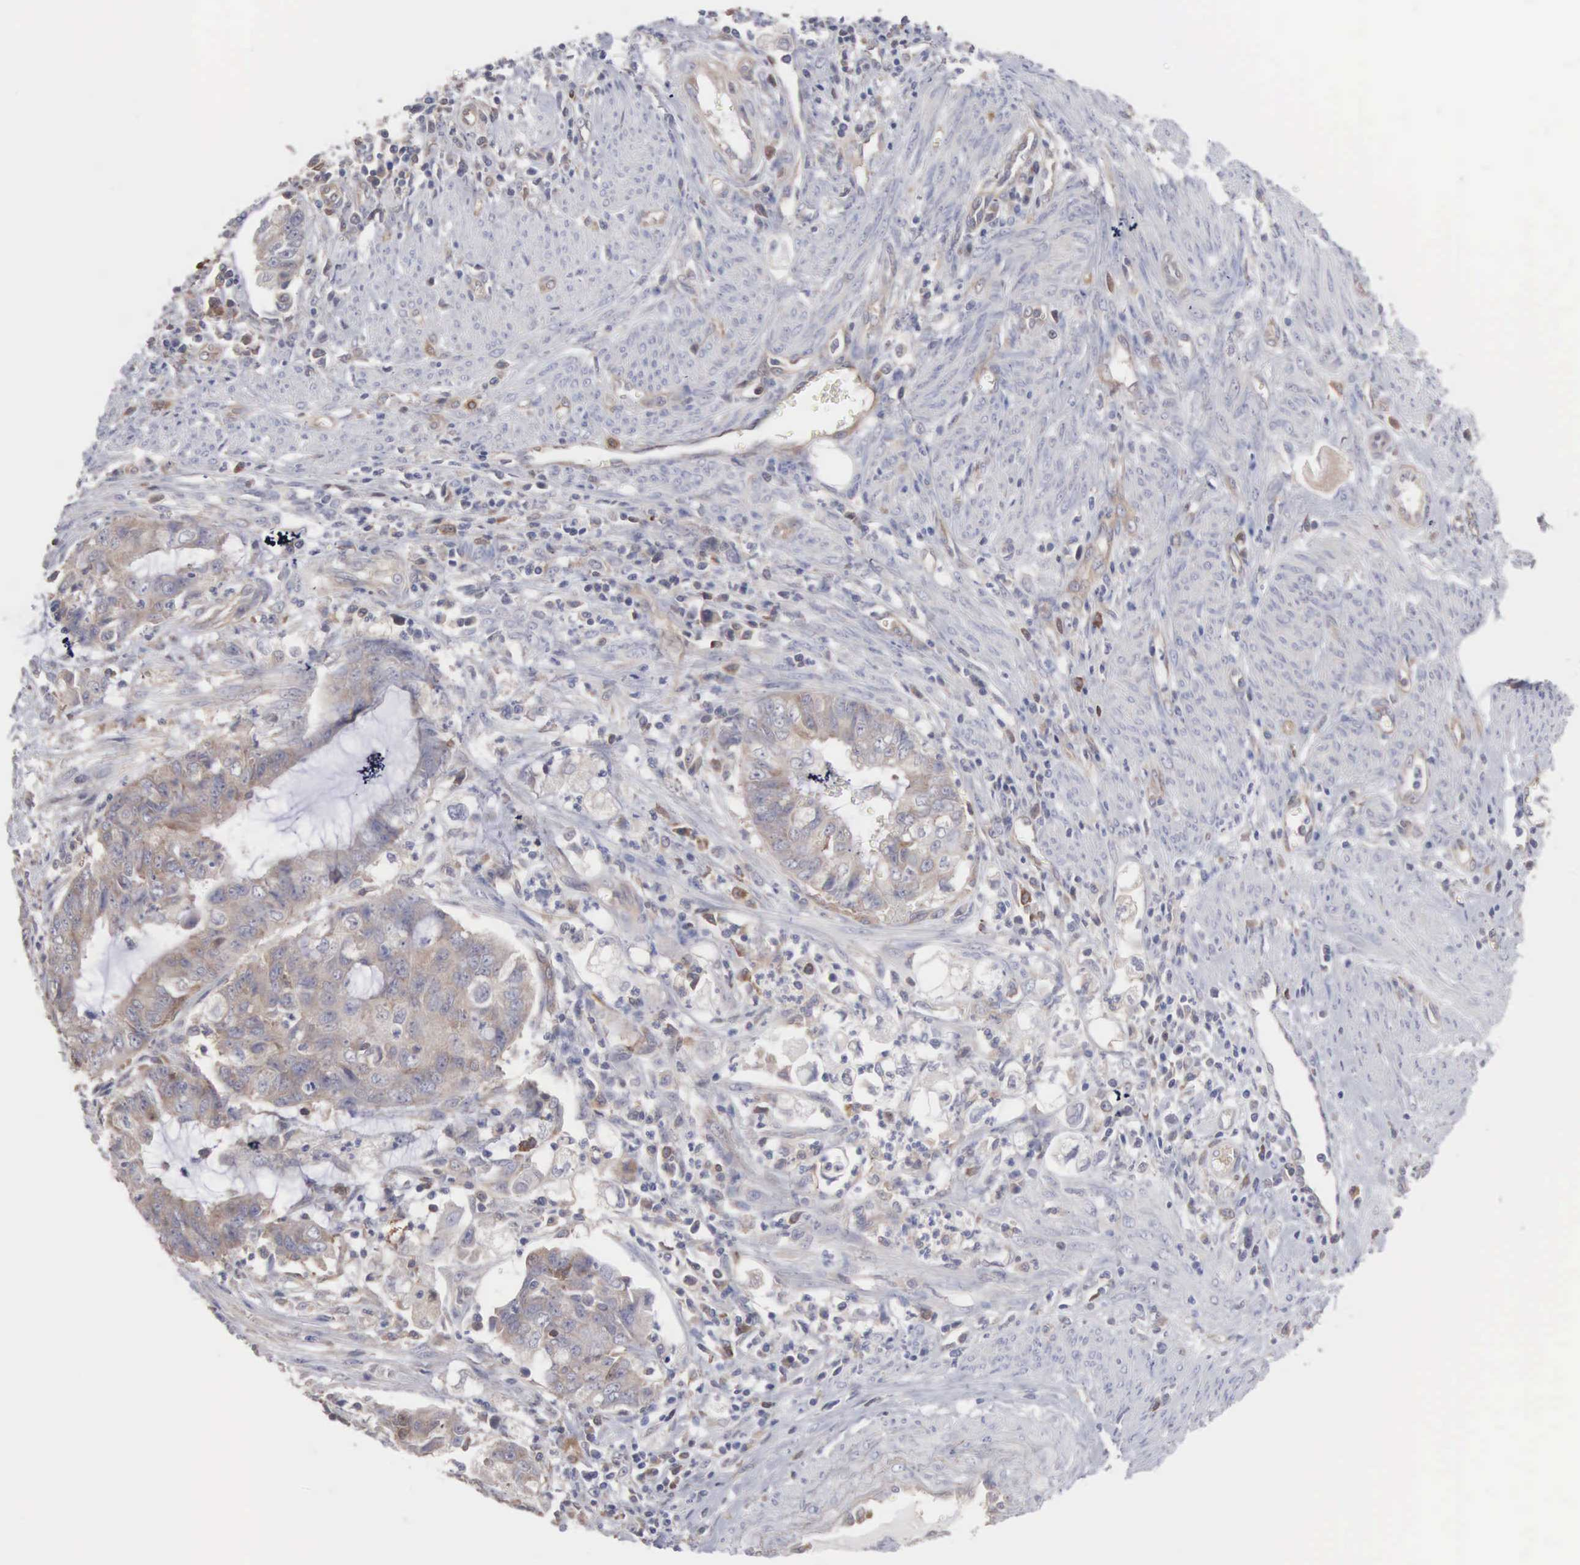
{"staining": {"intensity": "weak", "quantity": ">75%", "location": "cytoplasmic/membranous"}, "tissue": "endometrial cancer", "cell_type": "Tumor cells", "image_type": "cancer", "snomed": [{"axis": "morphology", "description": "Adenocarcinoma, NOS"}, {"axis": "topography", "description": "Endometrium"}], "caption": "IHC of human endometrial adenocarcinoma displays low levels of weak cytoplasmic/membranous staining in approximately >75% of tumor cells.", "gene": "MTHFD1", "patient": {"sex": "female", "age": 75}}